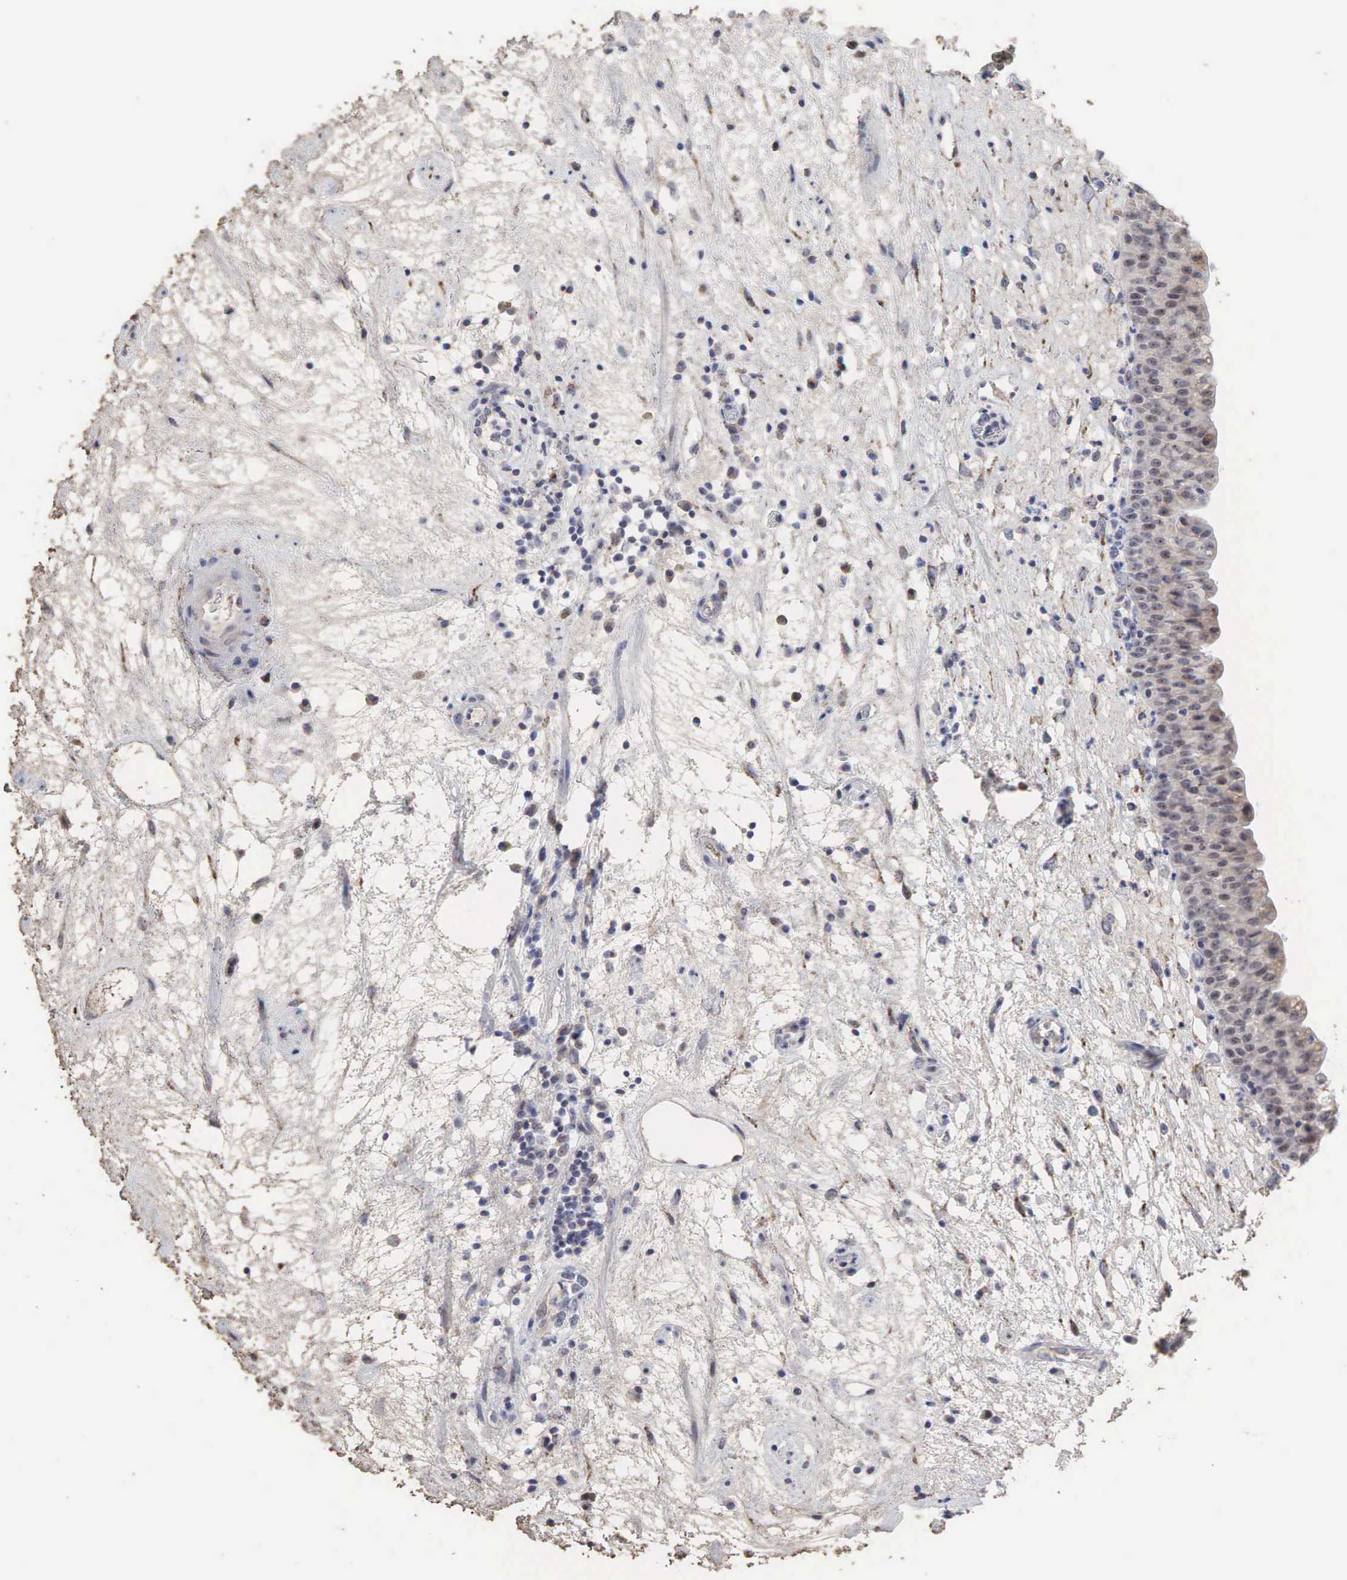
{"staining": {"intensity": "moderate", "quantity": "<25%", "location": "nuclear"}, "tissue": "urinary bladder", "cell_type": "Urothelial cells", "image_type": "normal", "snomed": [{"axis": "morphology", "description": "Normal tissue, NOS"}, {"axis": "topography", "description": "Urinary bladder"}], "caption": "Protein staining of unremarkable urinary bladder exhibits moderate nuclear expression in approximately <25% of urothelial cells. The staining was performed using DAB (3,3'-diaminobenzidine) to visualize the protein expression in brown, while the nuclei were stained in blue with hematoxylin (Magnification: 20x).", "gene": "DKC1", "patient": {"sex": "male", "age": 48}}